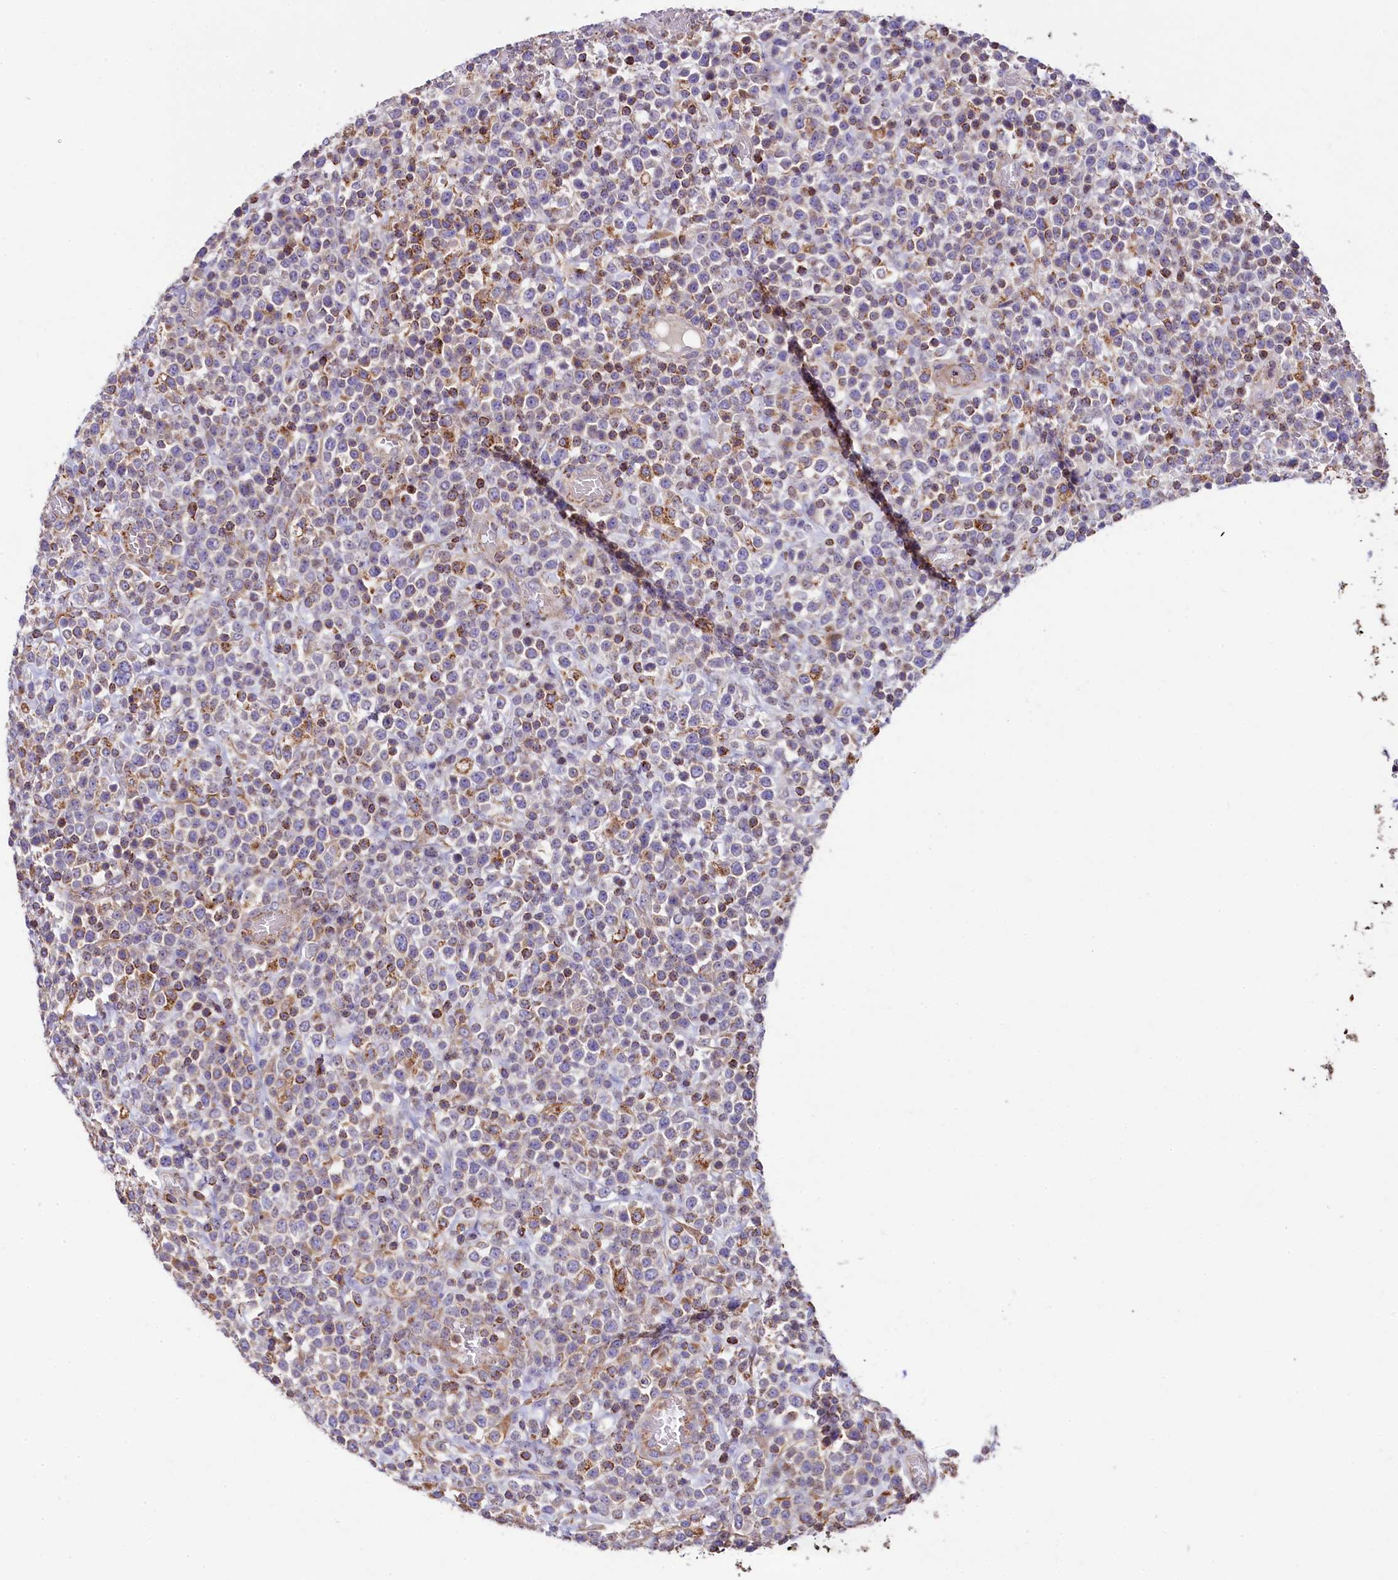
{"staining": {"intensity": "moderate", "quantity": "<25%", "location": "cytoplasmic/membranous"}, "tissue": "lymphoma", "cell_type": "Tumor cells", "image_type": "cancer", "snomed": [{"axis": "morphology", "description": "Malignant lymphoma, non-Hodgkin's type, High grade"}, {"axis": "topography", "description": "Colon"}], "caption": "Immunohistochemistry histopathology image of malignant lymphoma, non-Hodgkin's type (high-grade) stained for a protein (brown), which reveals low levels of moderate cytoplasmic/membranous staining in approximately <25% of tumor cells.", "gene": "CLYBL", "patient": {"sex": "female", "age": 53}}